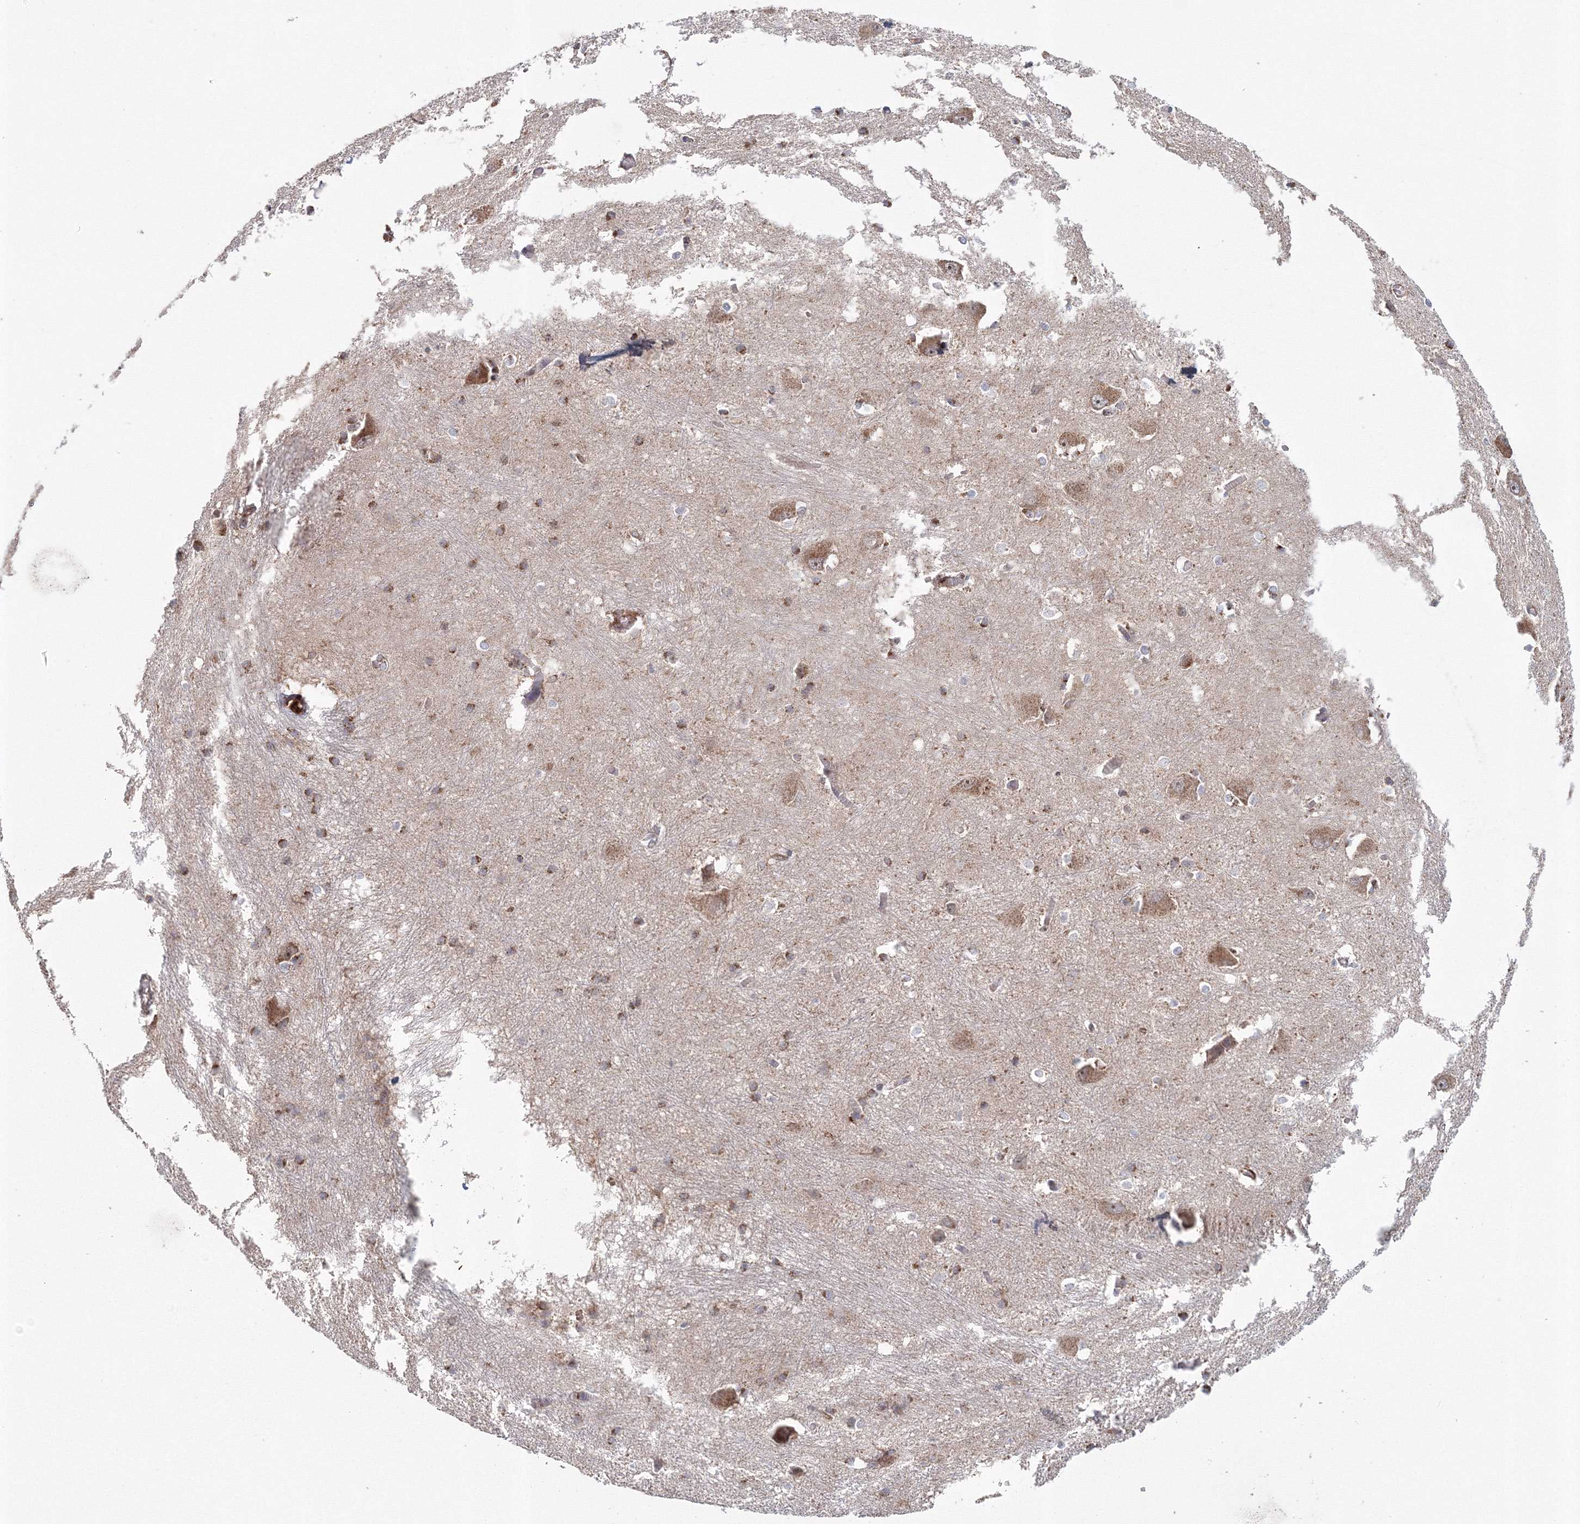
{"staining": {"intensity": "moderate", "quantity": "25%-75%", "location": "cytoplasmic/membranous"}, "tissue": "caudate", "cell_type": "Glial cells", "image_type": "normal", "snomed": [{"axis": "morphology", "description": "Normal tissue, NOS"}, {"axis": "topography", "description": "Lateral ventricle wall"}], "caption": "Immunohistochemical staining of unremarkable caudate displays medium levels of moderate cytoplasmic/membranous positivity in approximately 25%-75% of glial cells.", "gene": "GRPEL1", "patient": {"sex": "male", "age": 37}}